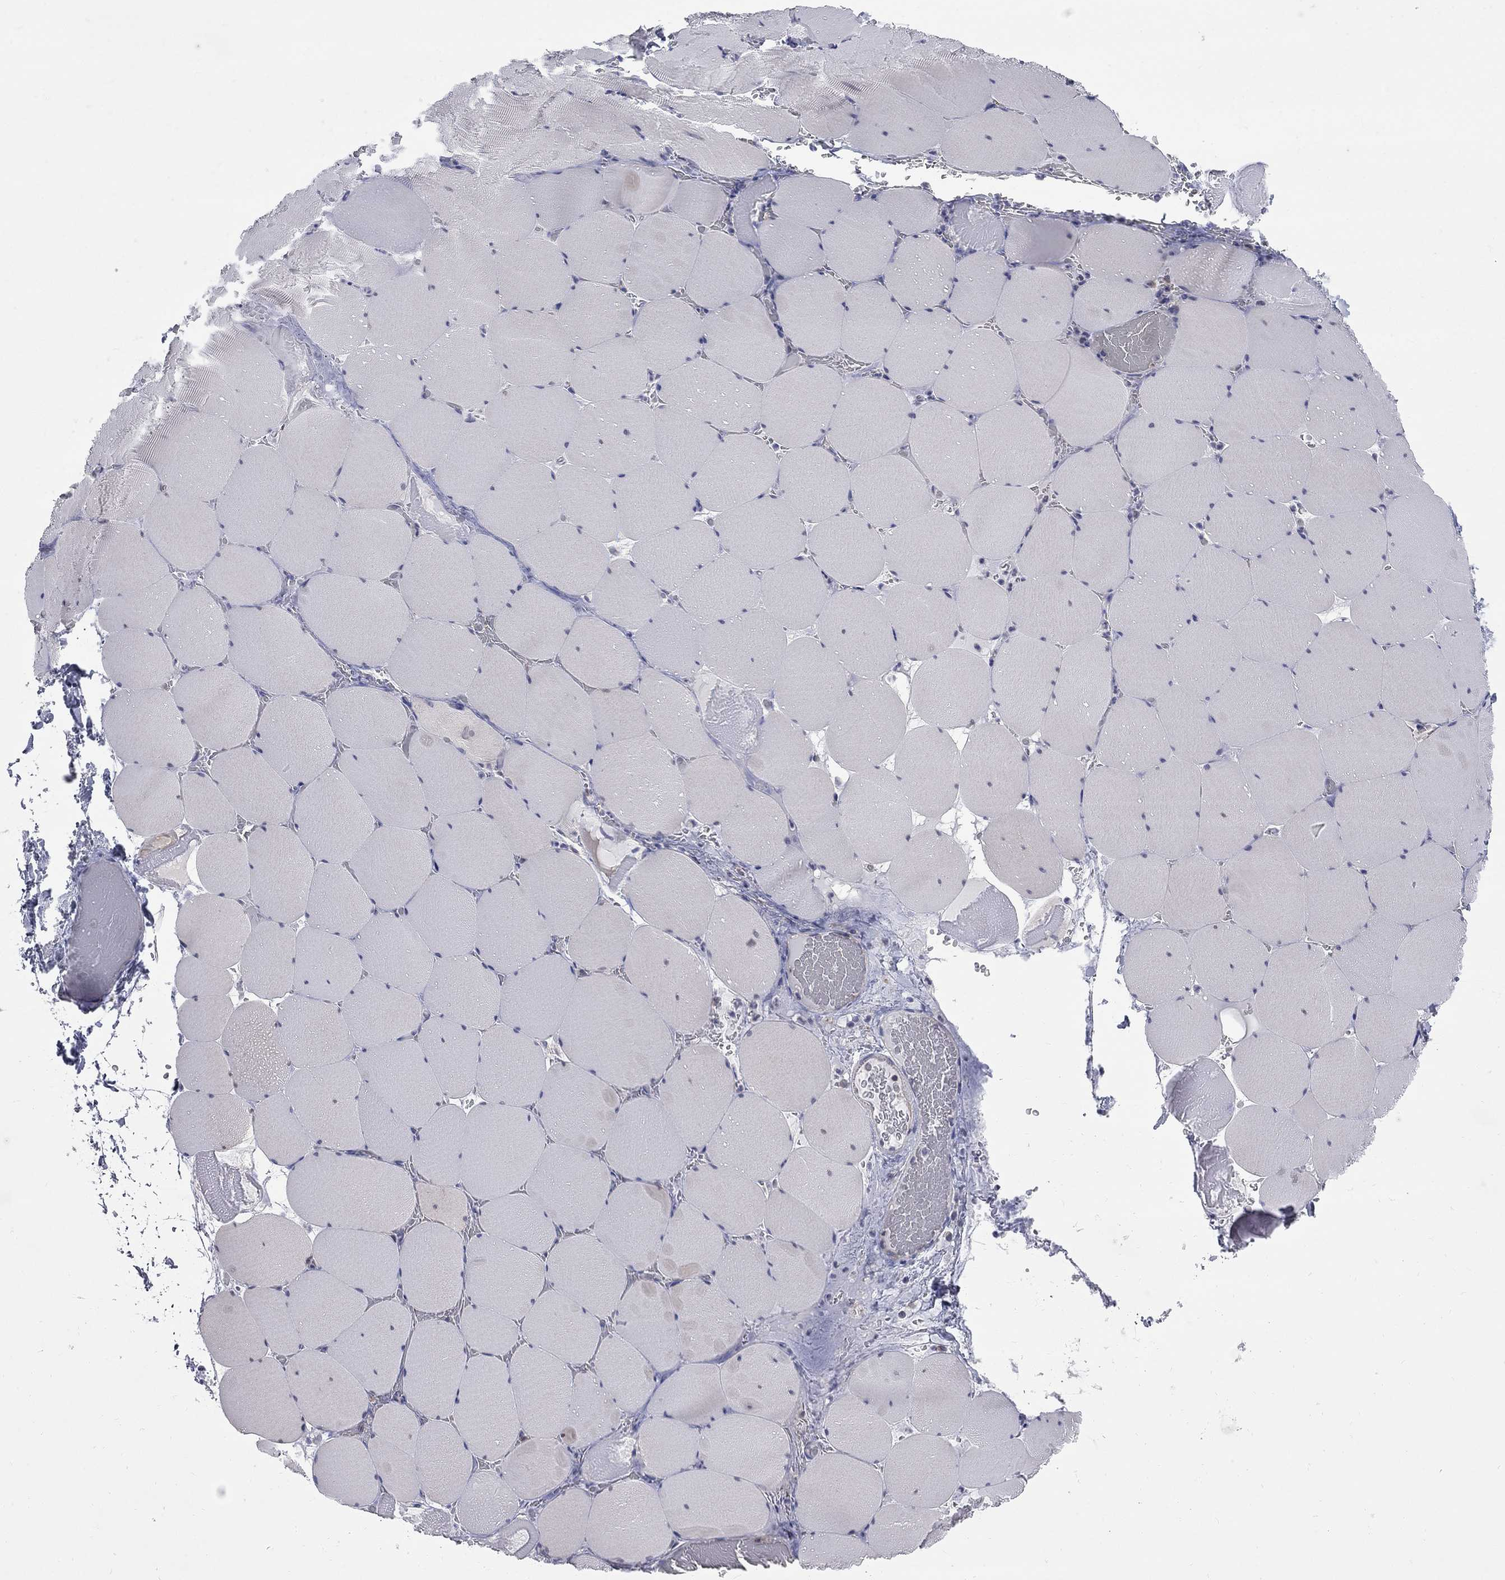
{"staining": {"intensity": "negative", "quantity": "none", "location": "none"}, "tissue": "skeletal muscle", "cell_type": "Myocytes", "image_type": "normal", "snomed": [{"axis": "morphology", "description": "Normal tissue, NOS"}, {"axis": "morphology", "description": "Malignant melanoma, Metastatic site"}, {"axis": "topography", "description": "Skeletal muscle"}], "caption": "Immunohistochemistry (IHC) image of unremarkable skeletal muscle: human skeletal muscle stained with DAB (3,3'-diaminobenzidine) reveals no significant protein expression in myocytes. (Stains: DAB (3,3'-diaminobenzidine) immunohistochemistry with hematoxylin counter stain, Microscopy: brightfield microscopy at high magnification).", "gene": "ENSG00000255639", "patient": {"sex": "male", "age": 50}}